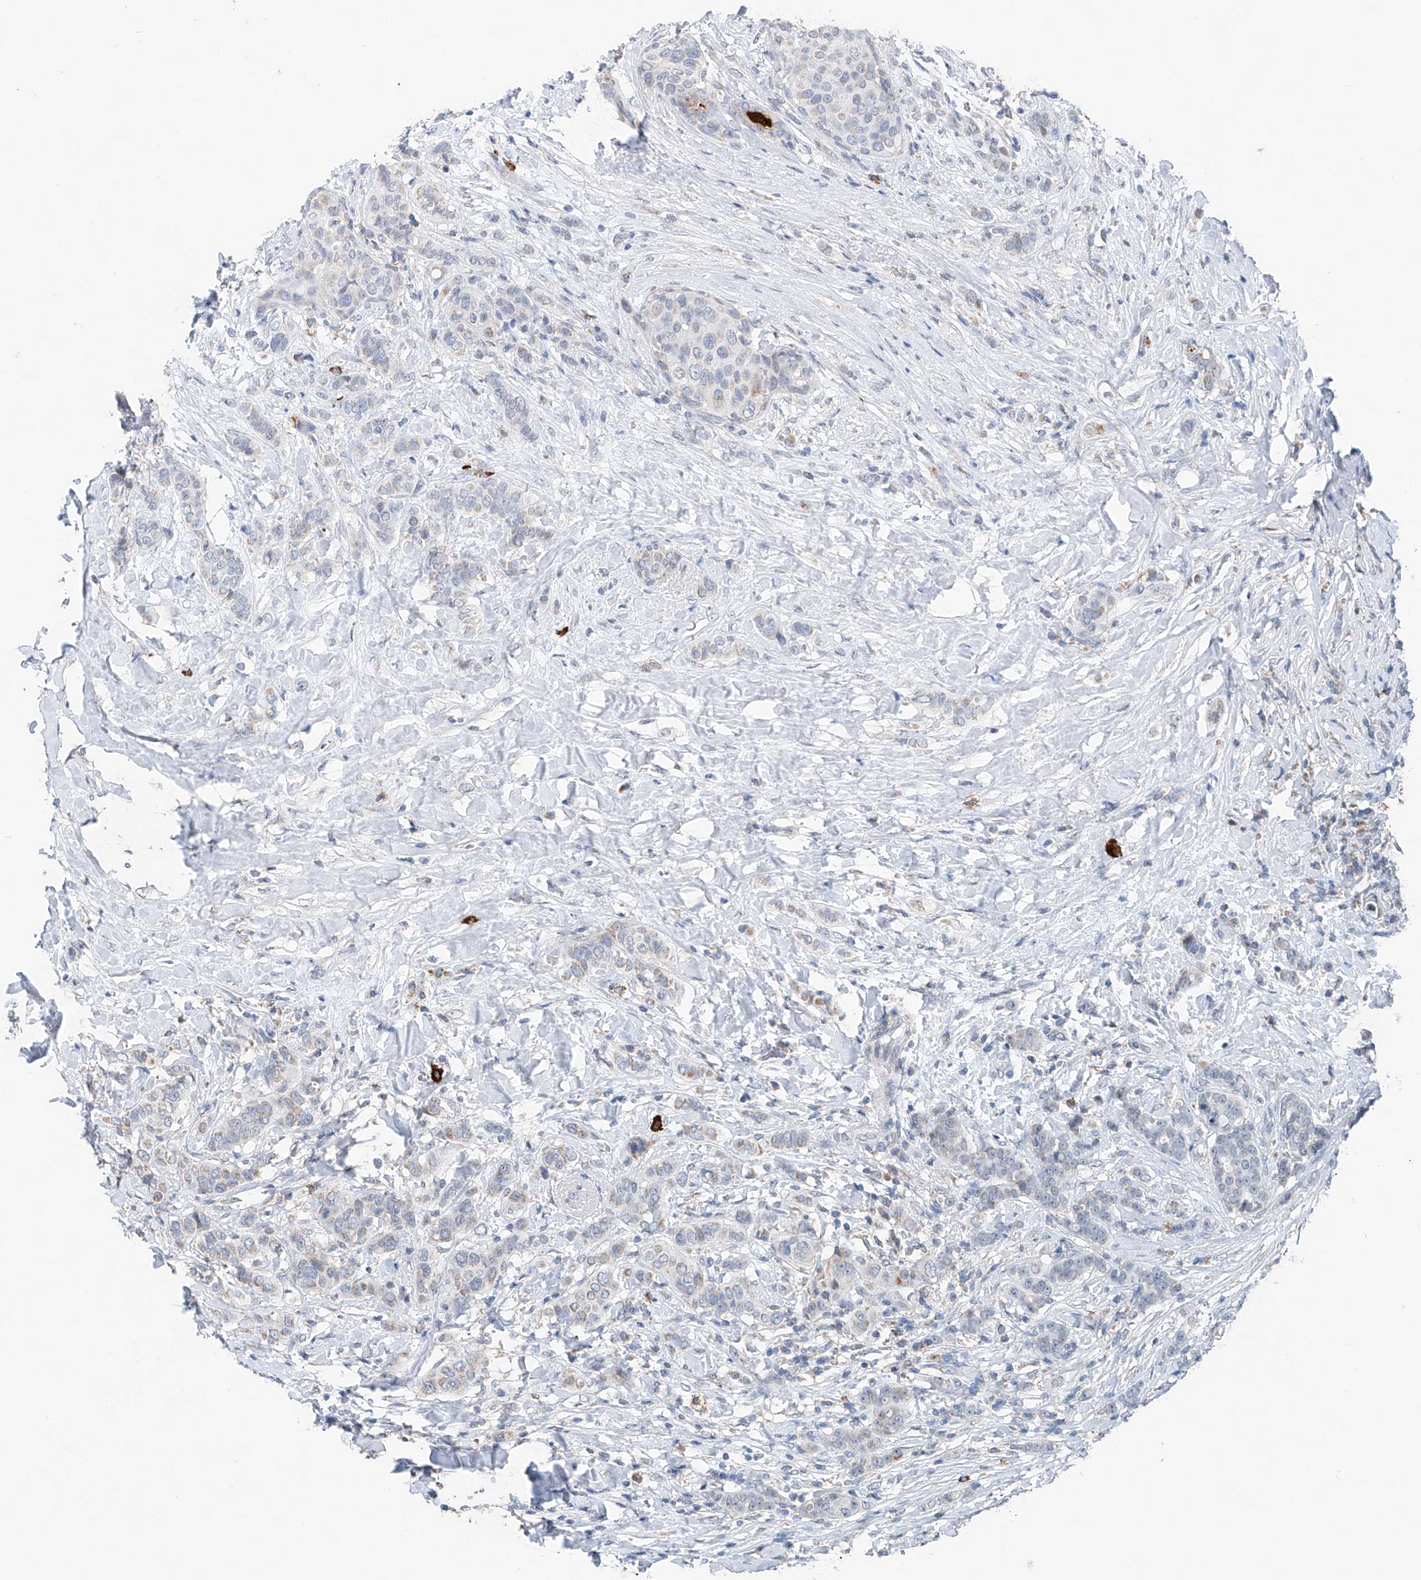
{"staining": {"intensity": "negative", "quantity": "none", "location": "none"}, "tissue": "breast cancer", "cell_type": "Tumor cells", "image_type": "cancer", "snomed": [{"axis": "morphology", "description": "Lobular carcinoma"}, {"axis": "topography", "description": "Breast"}], "caption": "IHC micrograph of neoplastic tissue: lobular carcinoma (breast) stained with DAB (3,3'-diaminobenzidine) demonstrates no significant protein positivity in tumor cells. (Immunohistochemistry (ihc), brightfield microscopy, high magnification).", "gene": "KLF15", "patient": {"sex": "female", "age": 51}}